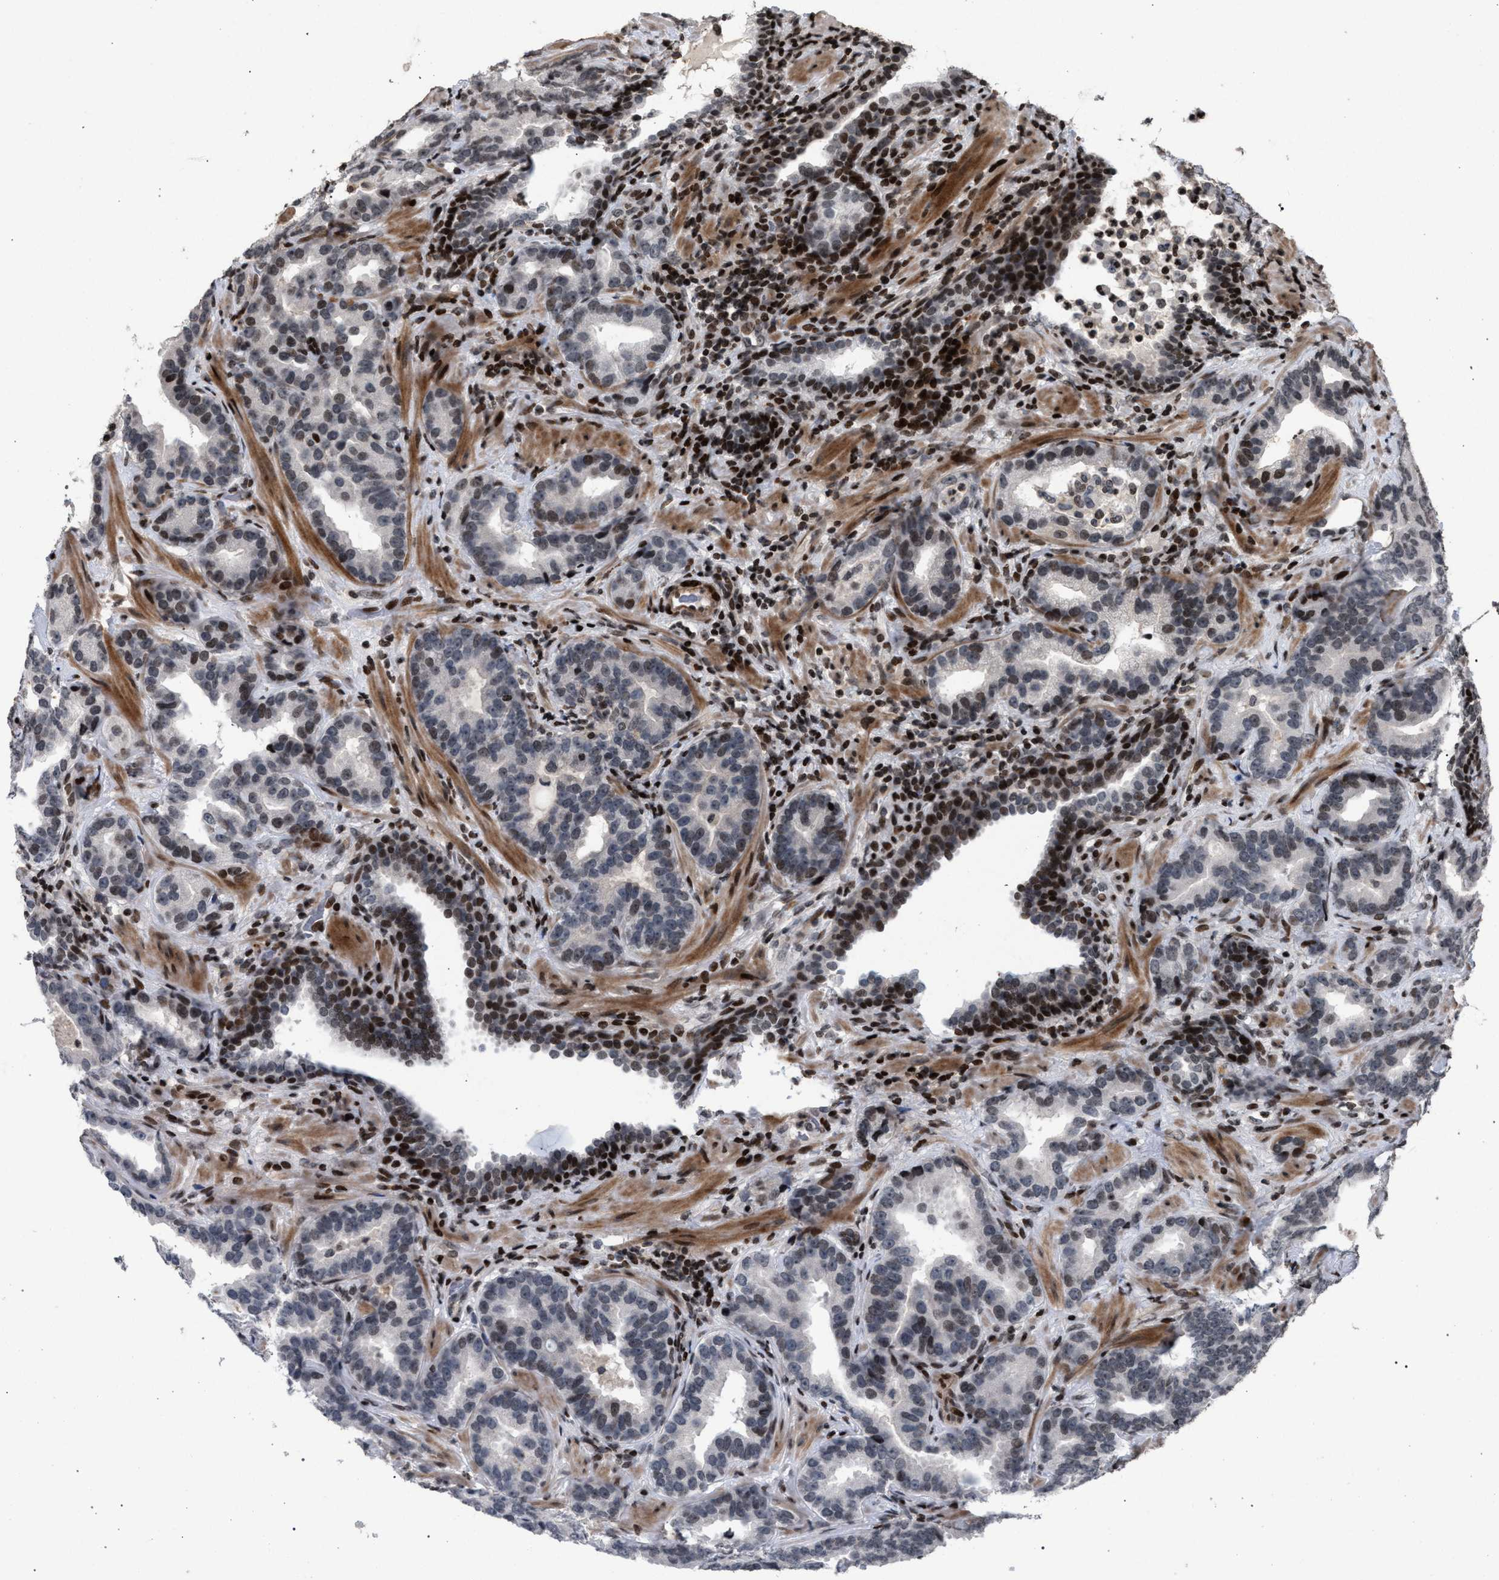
{"staining": {"intensity": "moderate", "quantity": "<25%", "location": "nuclear"}, "tissue": "prostate cancer", "cell_type": "Tumor cells", "image_type": "cancer", "snomed": [{"axis": "morphology", "description": "Adenocarcinoma, Low grade"}, {"axis": "topography", "description": "Prostate"}], "caption": "Human prostate cancer stained with a protein marker shows moderate staining in tumor cells.", "gene": "FOXD3", "patient": {"sex": "male", "age": 59}}